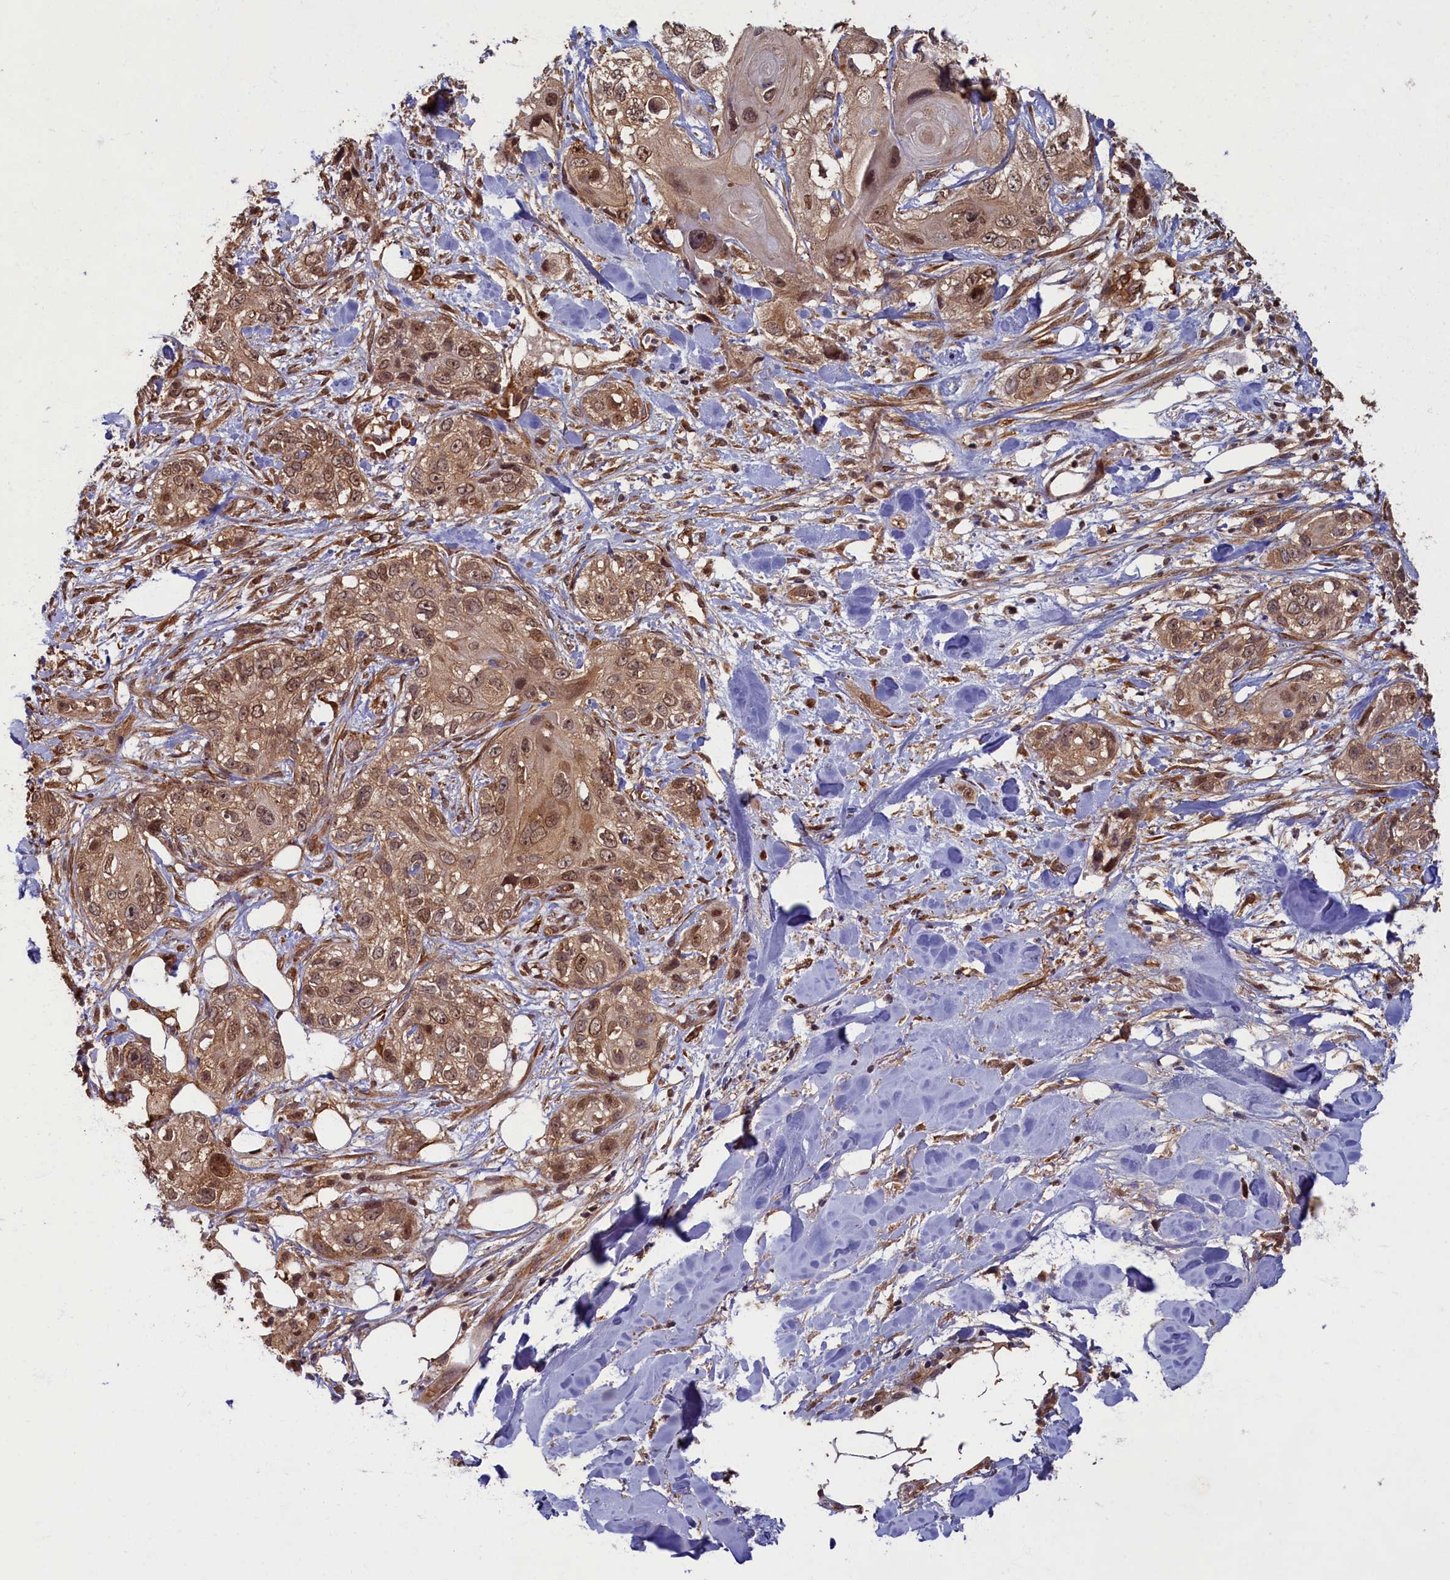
{"staining": {"intensity": "moderate", "quantity": ">75%", "location": "cytoplasmic/membranous,nuclear"}, "tissue": "skin cancer", "cell_type": "Tumor cells", "image_type": "cancer", "snomed": [{"axis": "morphology", "description": "Normal tissue, NOS"}, {"axis": "morphology", "description": "Squamous cell carcinoma, NOS"}, {"axis": "topography", "description": "Skin"}], "caption": "A medium amount of moderate cytoplasmic/membranous and nuclear expression is identified in about >75% of tumor cells in squamous cell carcinoma (skin) tissue.", "gene": "BRCA1", "patient": {"sex": "male", "age": 72}}